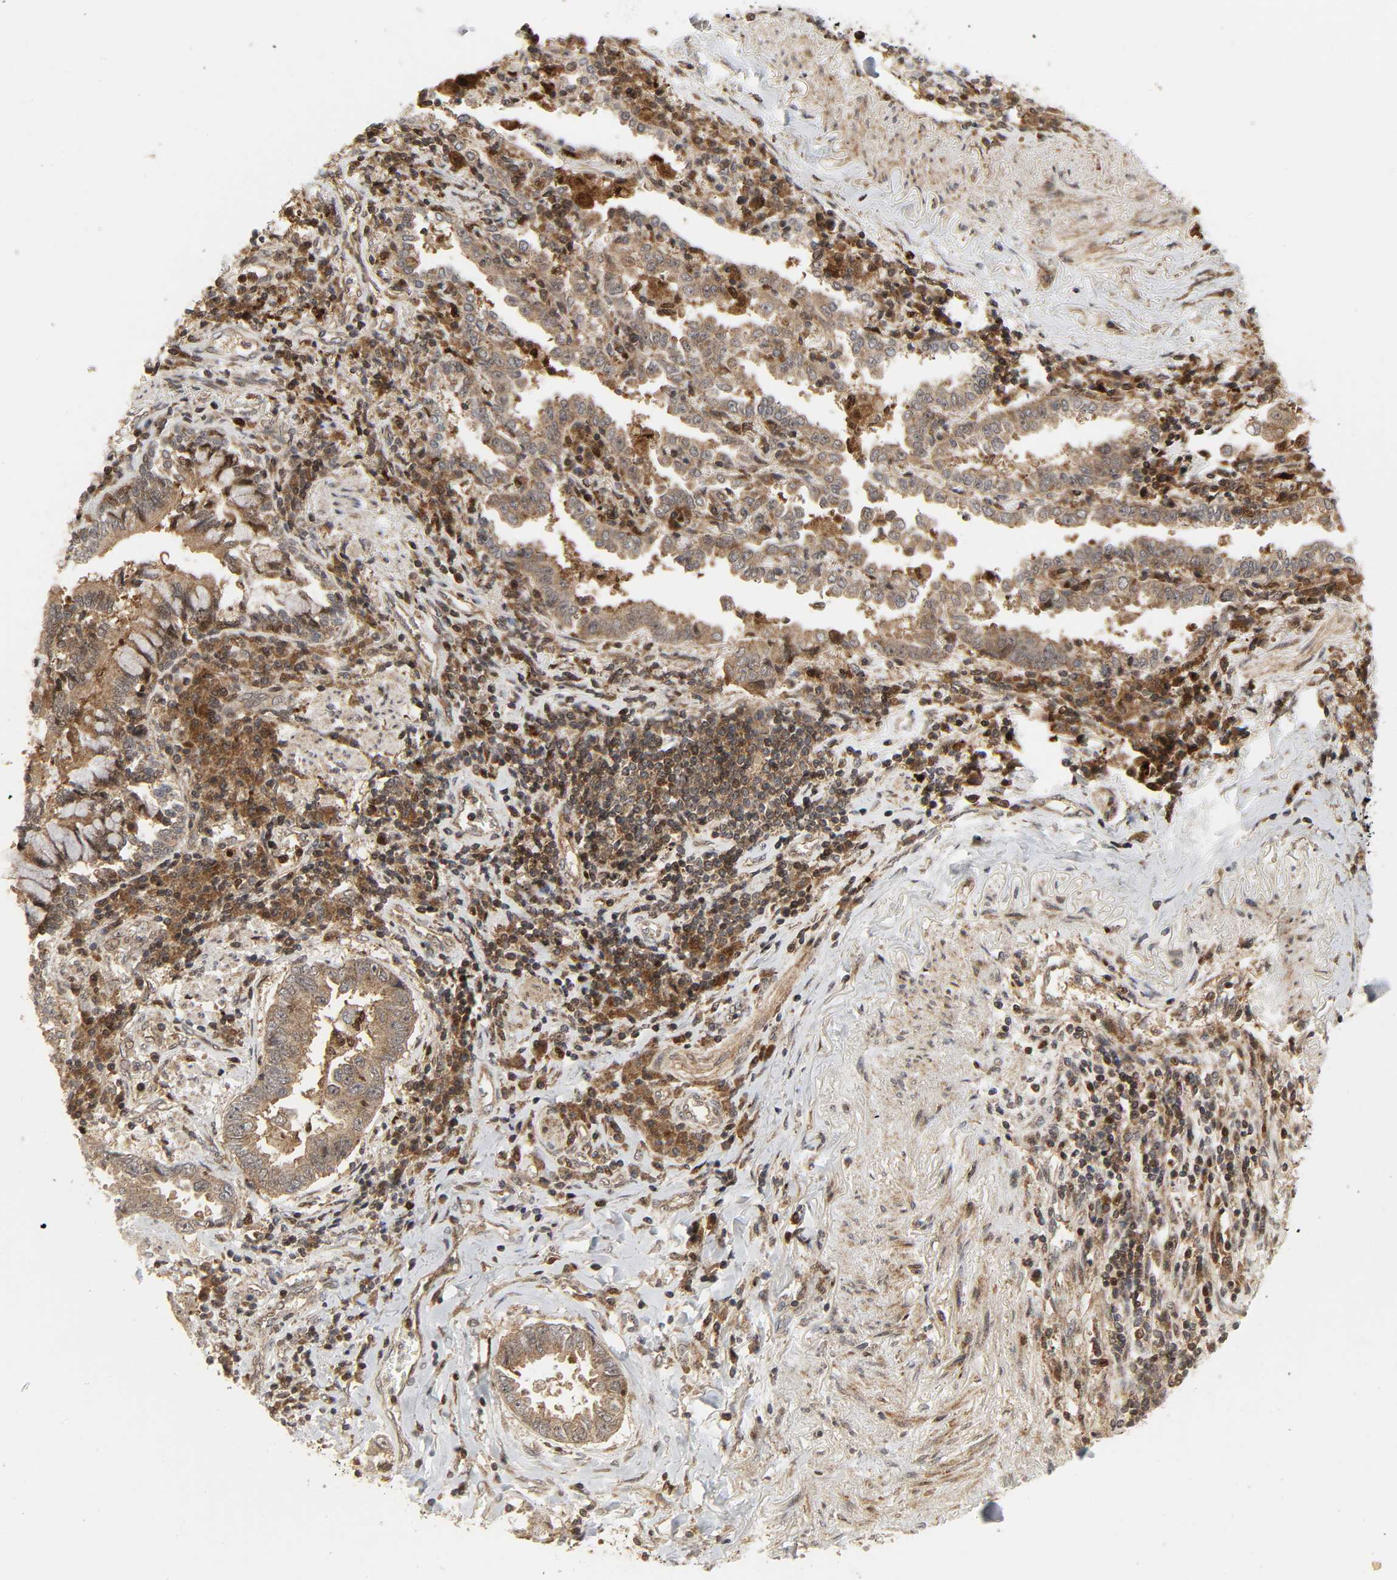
{"staining": {"intensity": "moderate", "quantity": ">75%", "location": "cytoplasmic/membranous"}, "tissue": "lung cancer", "cell_type": "Tumor cells", "image_type": "cancer", "snomed": [{"axis": "morphology", "description": "Normal tissue, NOS"}, {"axis": "morphology", "description": "Inflammation, NOS"}, {"axis": "morphology", "description": "Adenocarcinoma, NOS"}, {"axis": "topography", "description": "Lung"}], "caption": "This is a histology image of IHC staining of lung cancer (adenocarcinoma), which shows moderate positivity in the cytoplasmic/membranous of tumor cells.", "gene": "CHUK", "patient": {"sex": "female", "age": 64}}